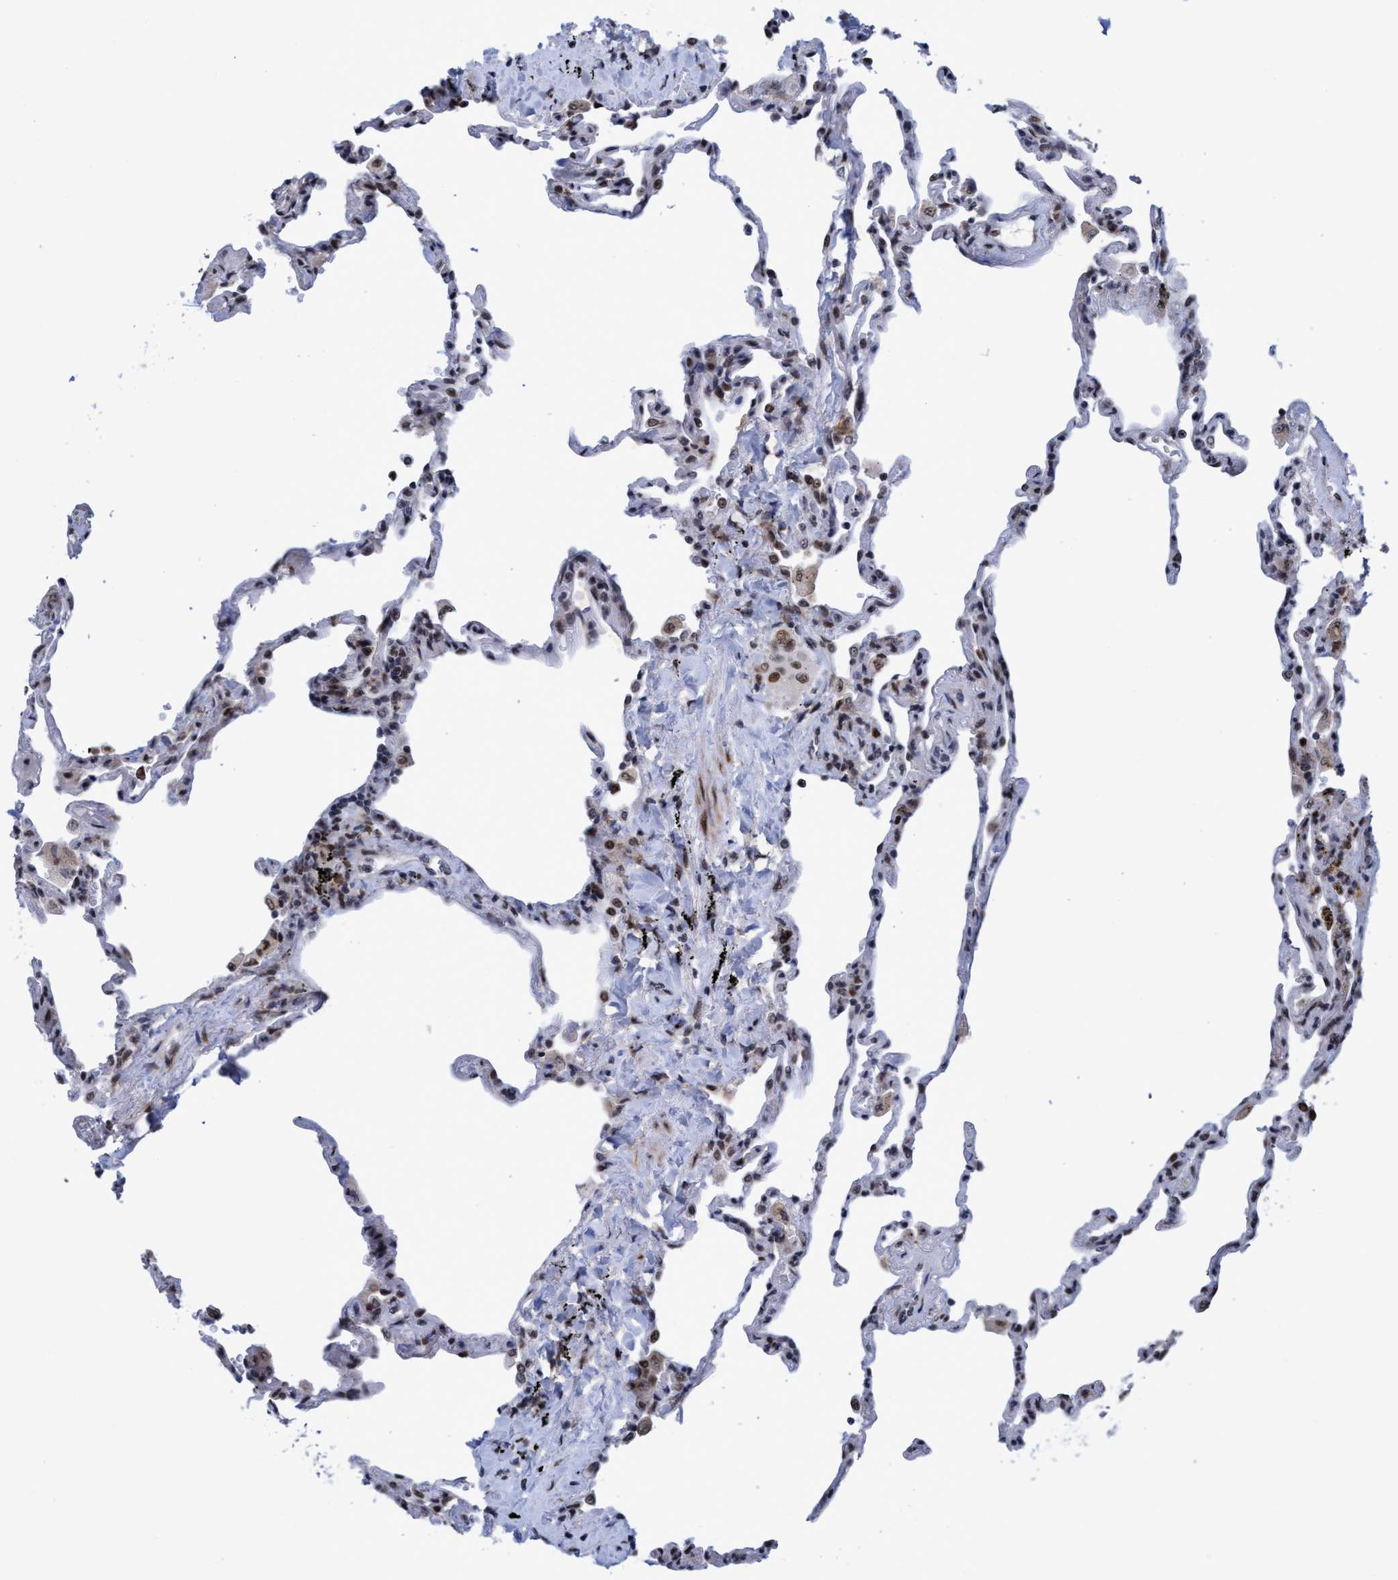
{"staining": {"intensity": "moderate", "quantity": ">75%", "location": "nuclear"}, "tissue": "lung", "cell_type": "Alveolar cells", "image_type": "normal", "snomed": [{"axis": "morphology", "description": "Normal tissue, NOS"}, {"axis": "topography", "description": "Lung"}], "caption": "This micrograph exhibits immunohistochemistry (IHC) staining of benign human lung, with medium moderate nuclear expression in approximately >75% of alveolar cells.", "gene": "GLT6D1", "patient": {"sex": "male", "age": 59}}